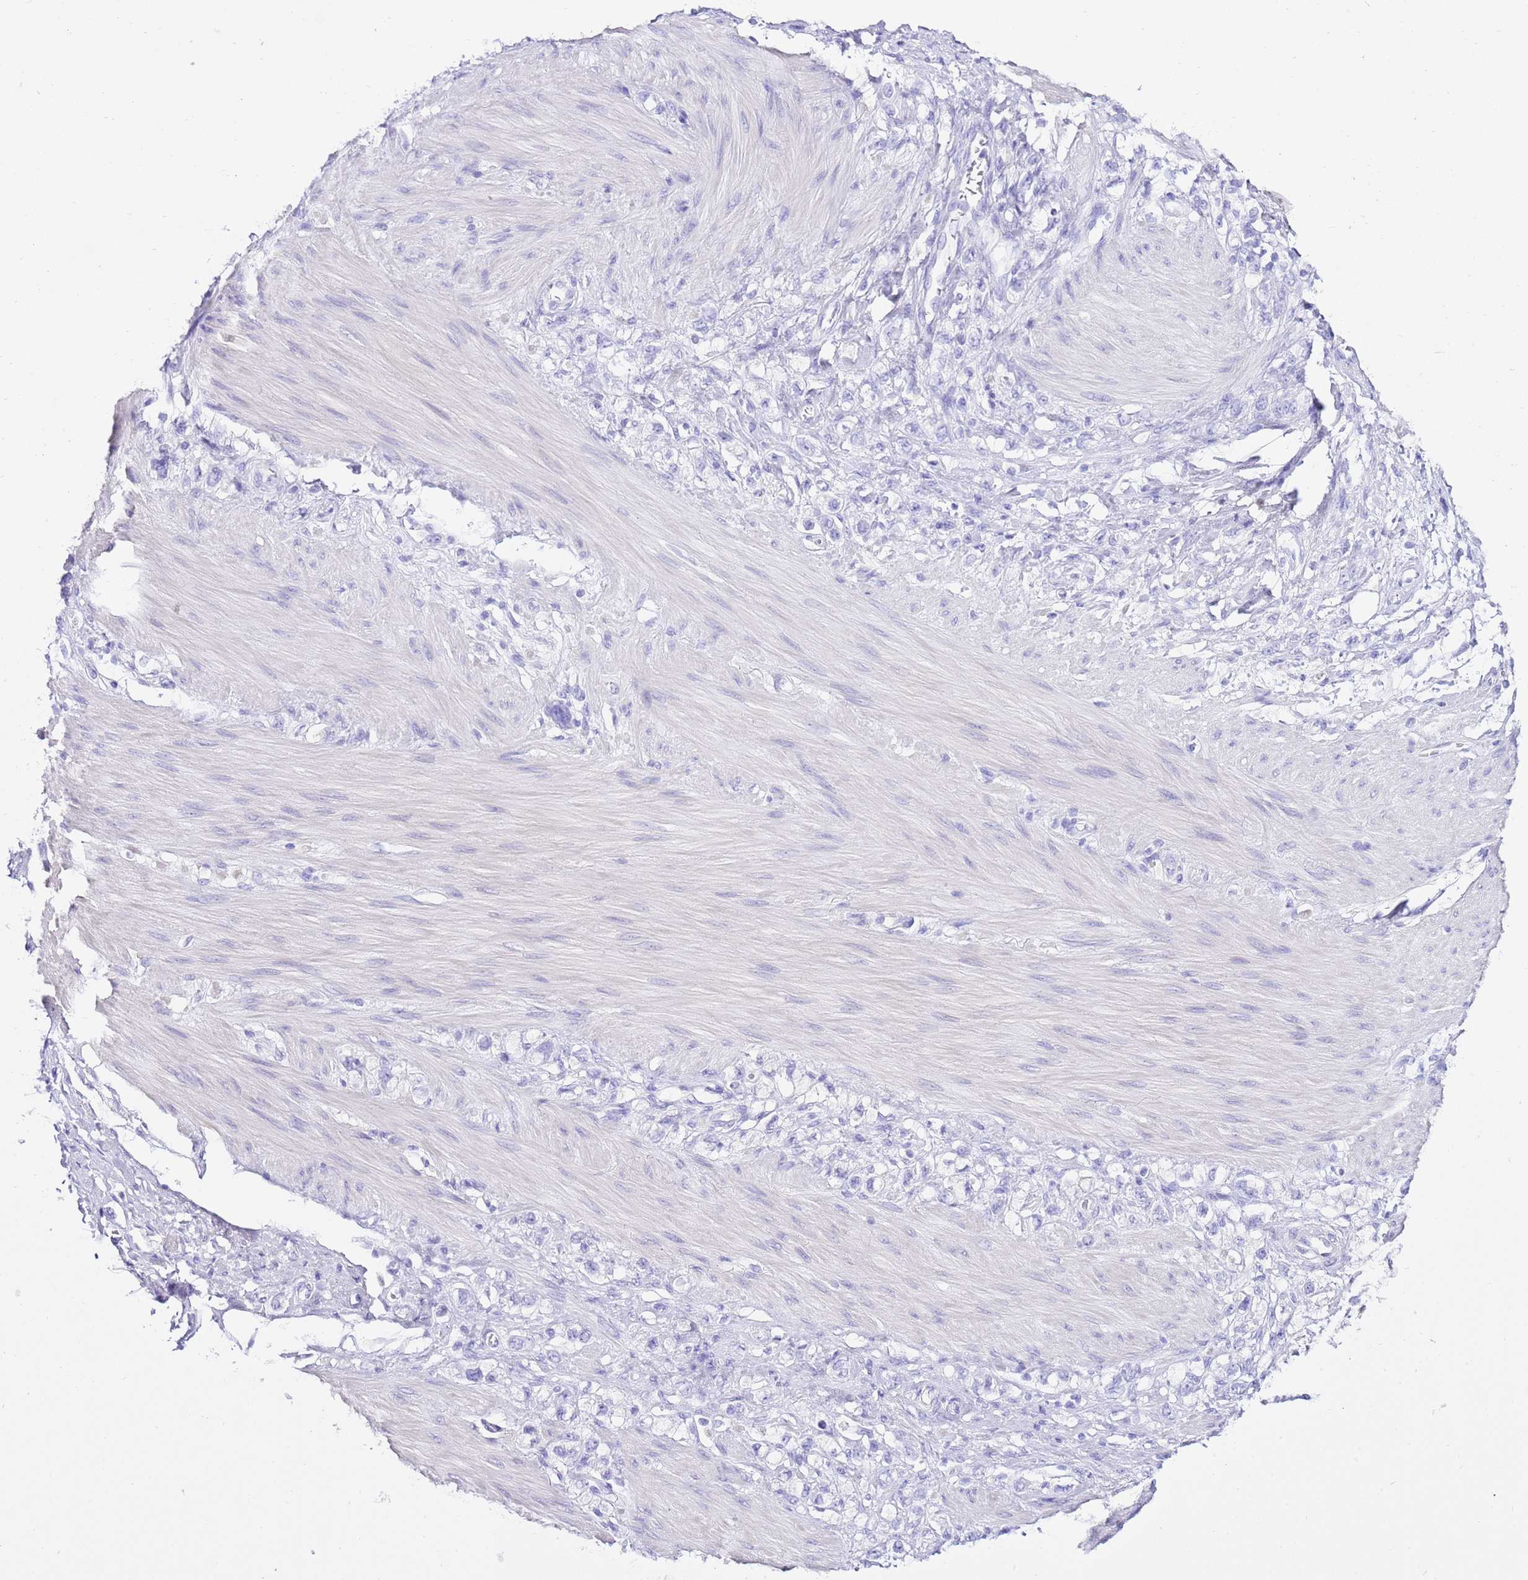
{"staining": {"intensity": "negative", "quantity": "none", "location": "none"}, "tissue": "stomach cancer", "cell_type": "Tumor cells", "image_type": "cancer", "snomed": [{"axis": "morphology", "description": "Adenocarcinoma, NOS"}, {"axis": "topography", "description": "Stomach"}], "caption": "IHC image of neoplastic tissue: human adenocarcinoma (stomach) stained with DAB (3,3'-diaminobenzidine) shows no significant protein expression in tumor cells.", "gene": "BHLHA15", "patient": {"sex": "female", "age": 65}}